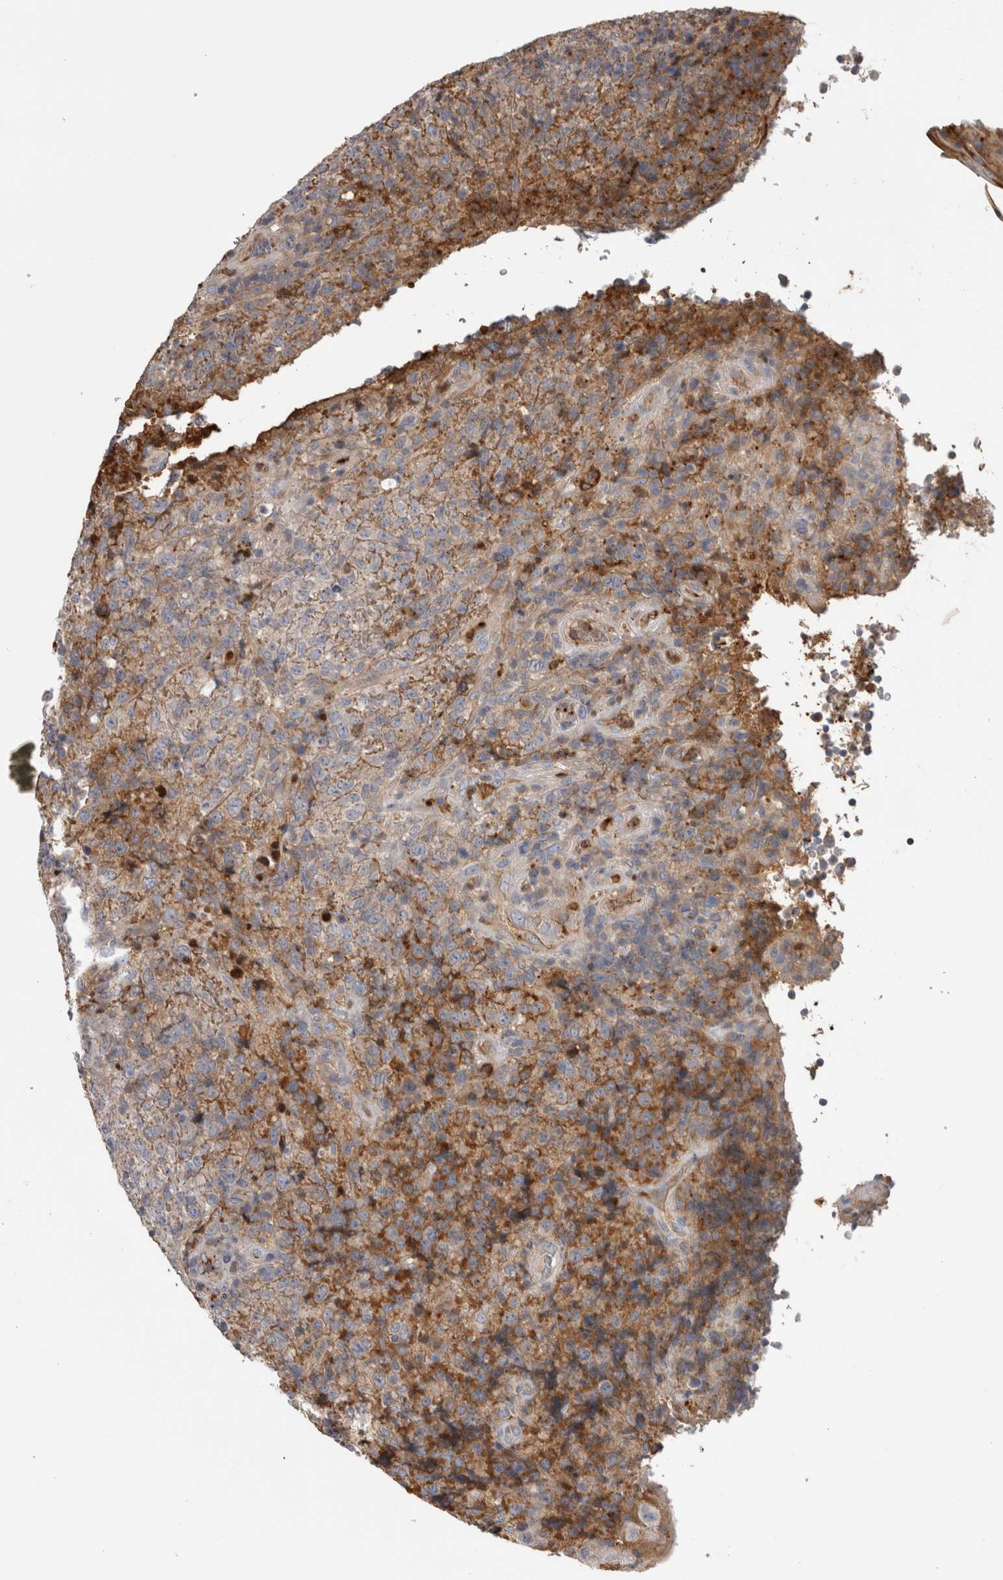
{"staining": {"intensity": "weak", "quantity": "<25%", "location": "cytoplasmic/membranous"}, "tissue": "lymphoma", "cell_type": "Tumor cells", "image_type": "cancer", "snomed": [{"axis": "morphology", "description": "Malignant lymphoma, non-Hodgkin's type, High grade"}, {"axis": "topography", "description": "Tonsil"}], "caption": "This is an immunohistochemistry image of malignant lymphoma, non-Hodgkin's type (high-grade). There is no staining in tumor cells.", "gene": "TBCE", "patient": {"sex": "female", "age": 36}}